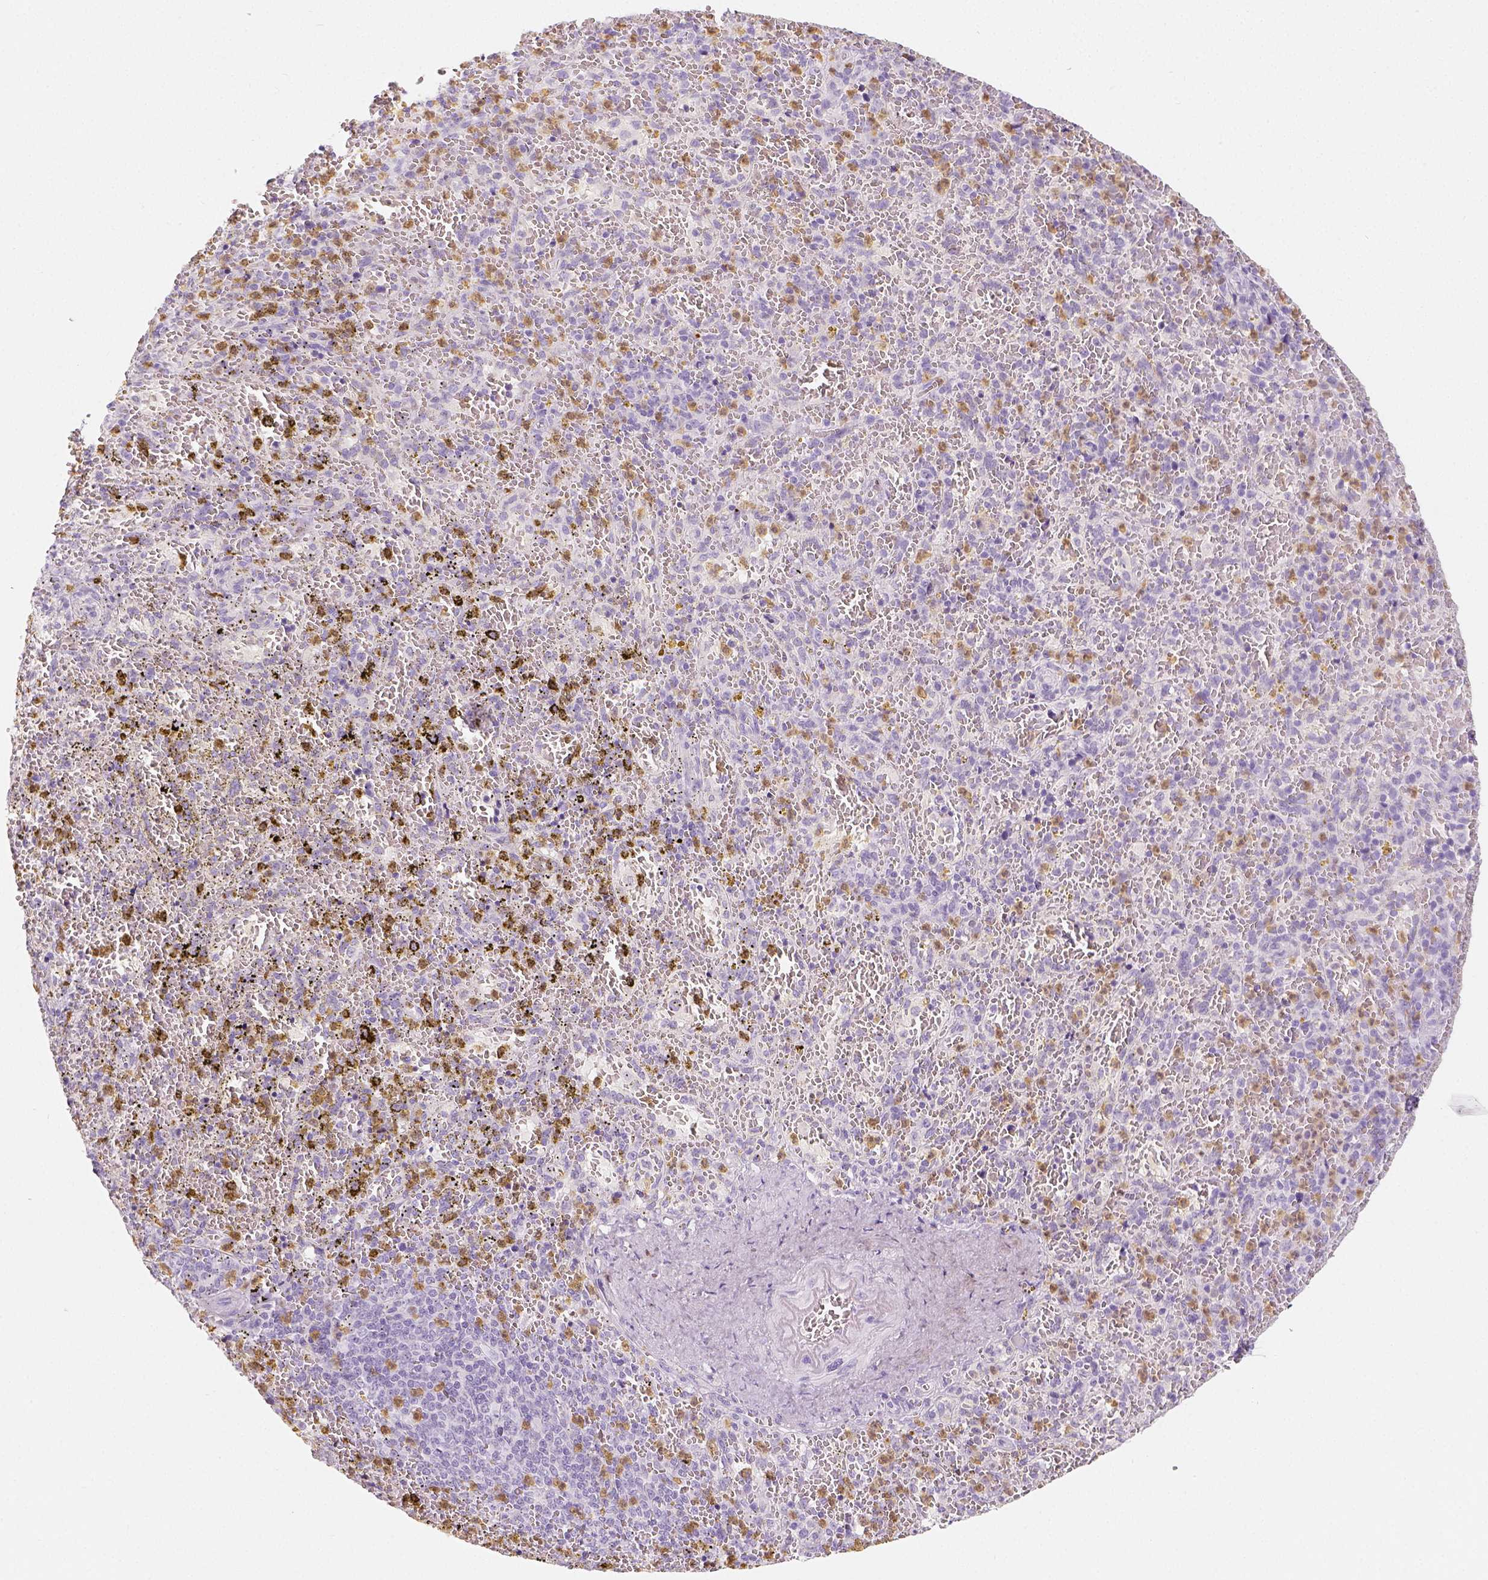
{"staining": {"intensity": "moderate", "quantity": "<25%", "location": "cytoplasmic/membranous"}, "tissue": "spleen", "cell_type": "Cells in red pulp", "image_type": "normal", "snomed": [{"axis": "morphology", "description": "Normal tissue, NOS"}, {"axis": "topography", "description": "Spleen"}], "caption": "High-magnification brightfield microscopy of normal spleen stained with DAB (brown) and counterstained with hematoxylin (blue). cells in red pulp exhibit moderate cytoplasmic/membranous expression is present in about<25% of cells.", "gene": "NECAB2", "patient": {"sex": "female", "age": 50}}